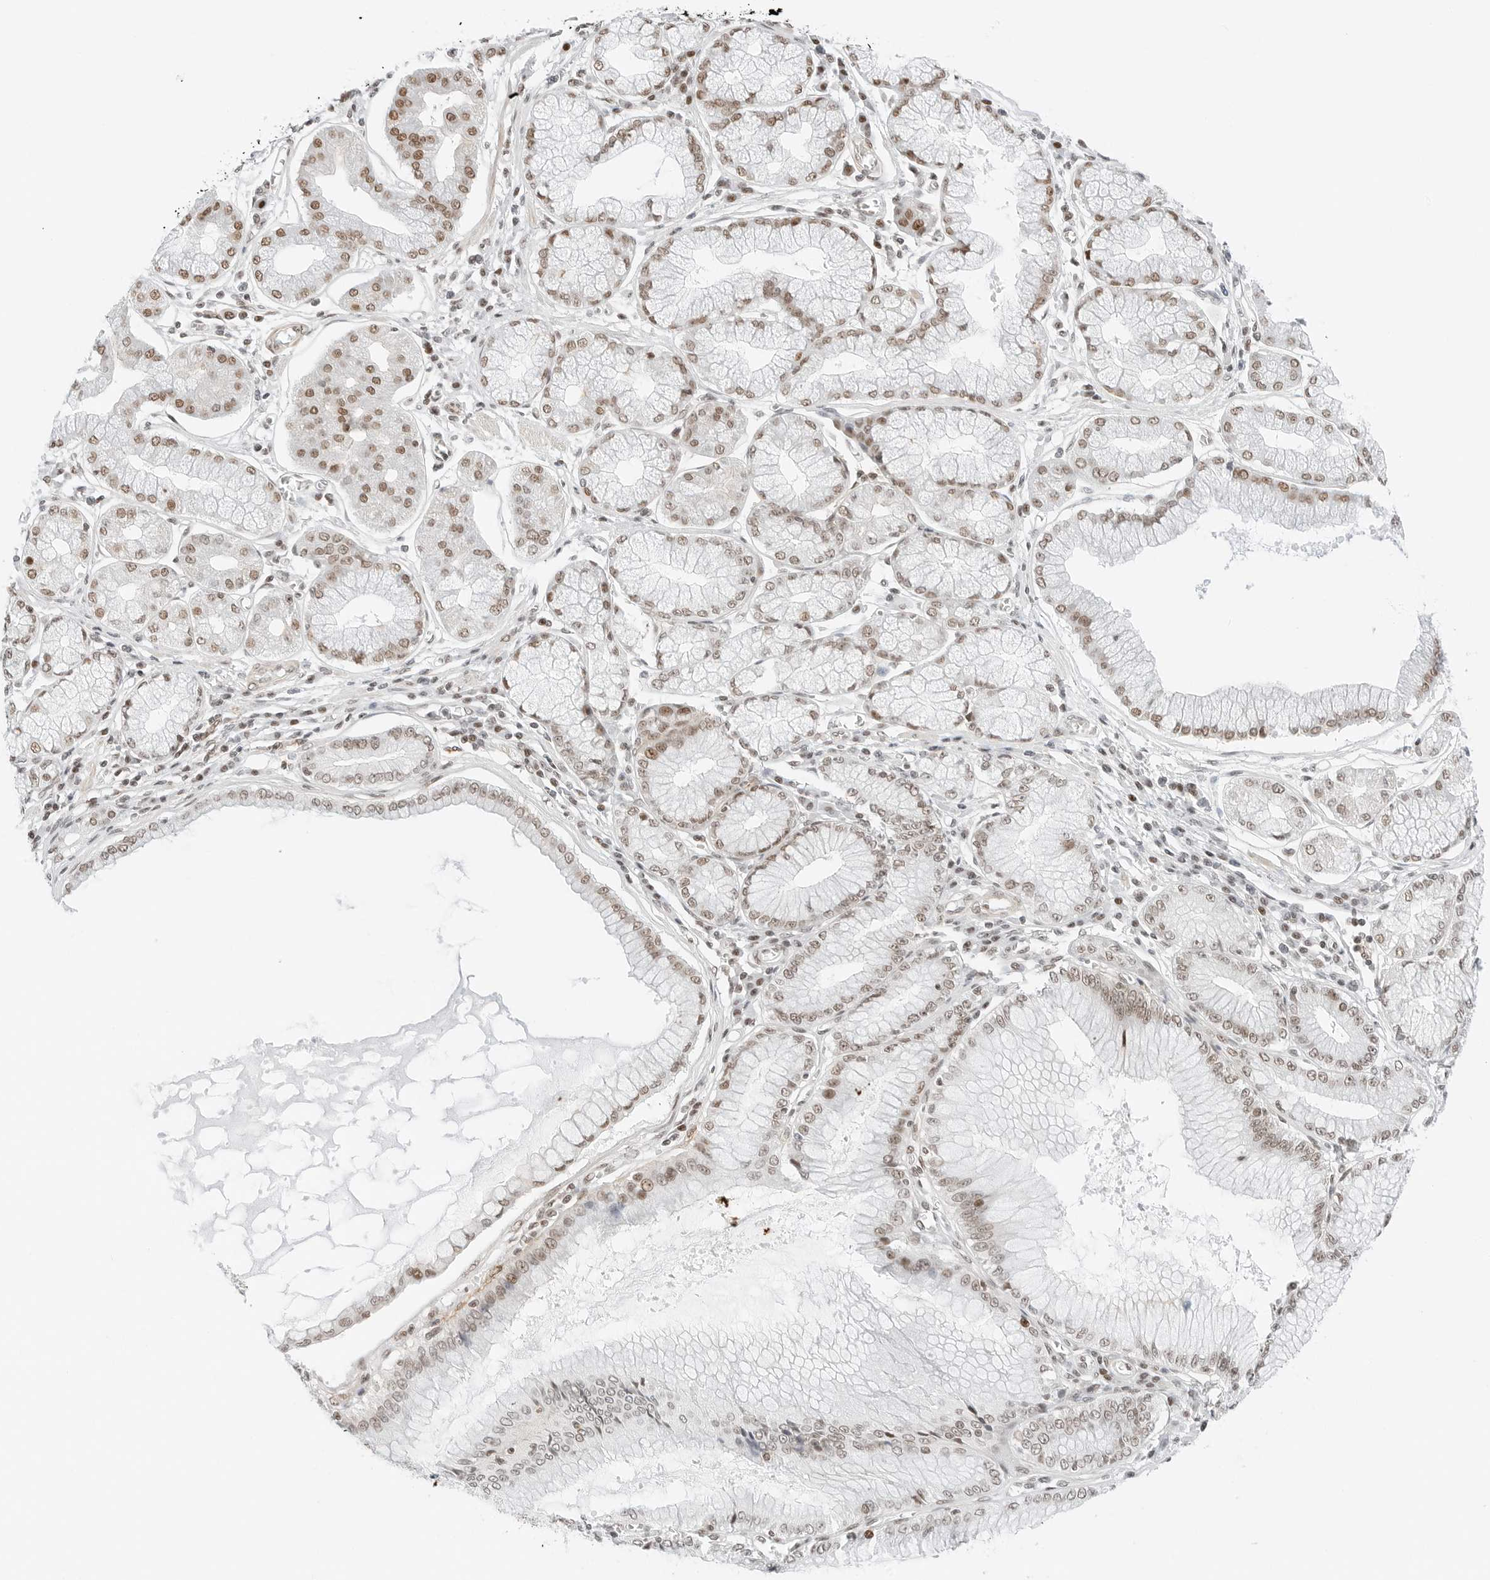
{"staining": {"intensity": "weak", "quantity": ">75%", "location": "nuclear"}, "tissue": "stomach cancer", "cell_type": "Tumor cells", "image_type": "cancer", "snomed": [{"axis": "morphology", "description": "Adenocarcinoma, NOS"}, {"axis": "topography", "description": "Stomach"}], "caption": "A high-resolution micrograph shows IHC staining of stomach adenocarcinoma, which reveals weak nuclear positivity in approximately >75% of tumor cells.", "gene": "CRTC2", "patient": {"sex": "male", "age": 59}}